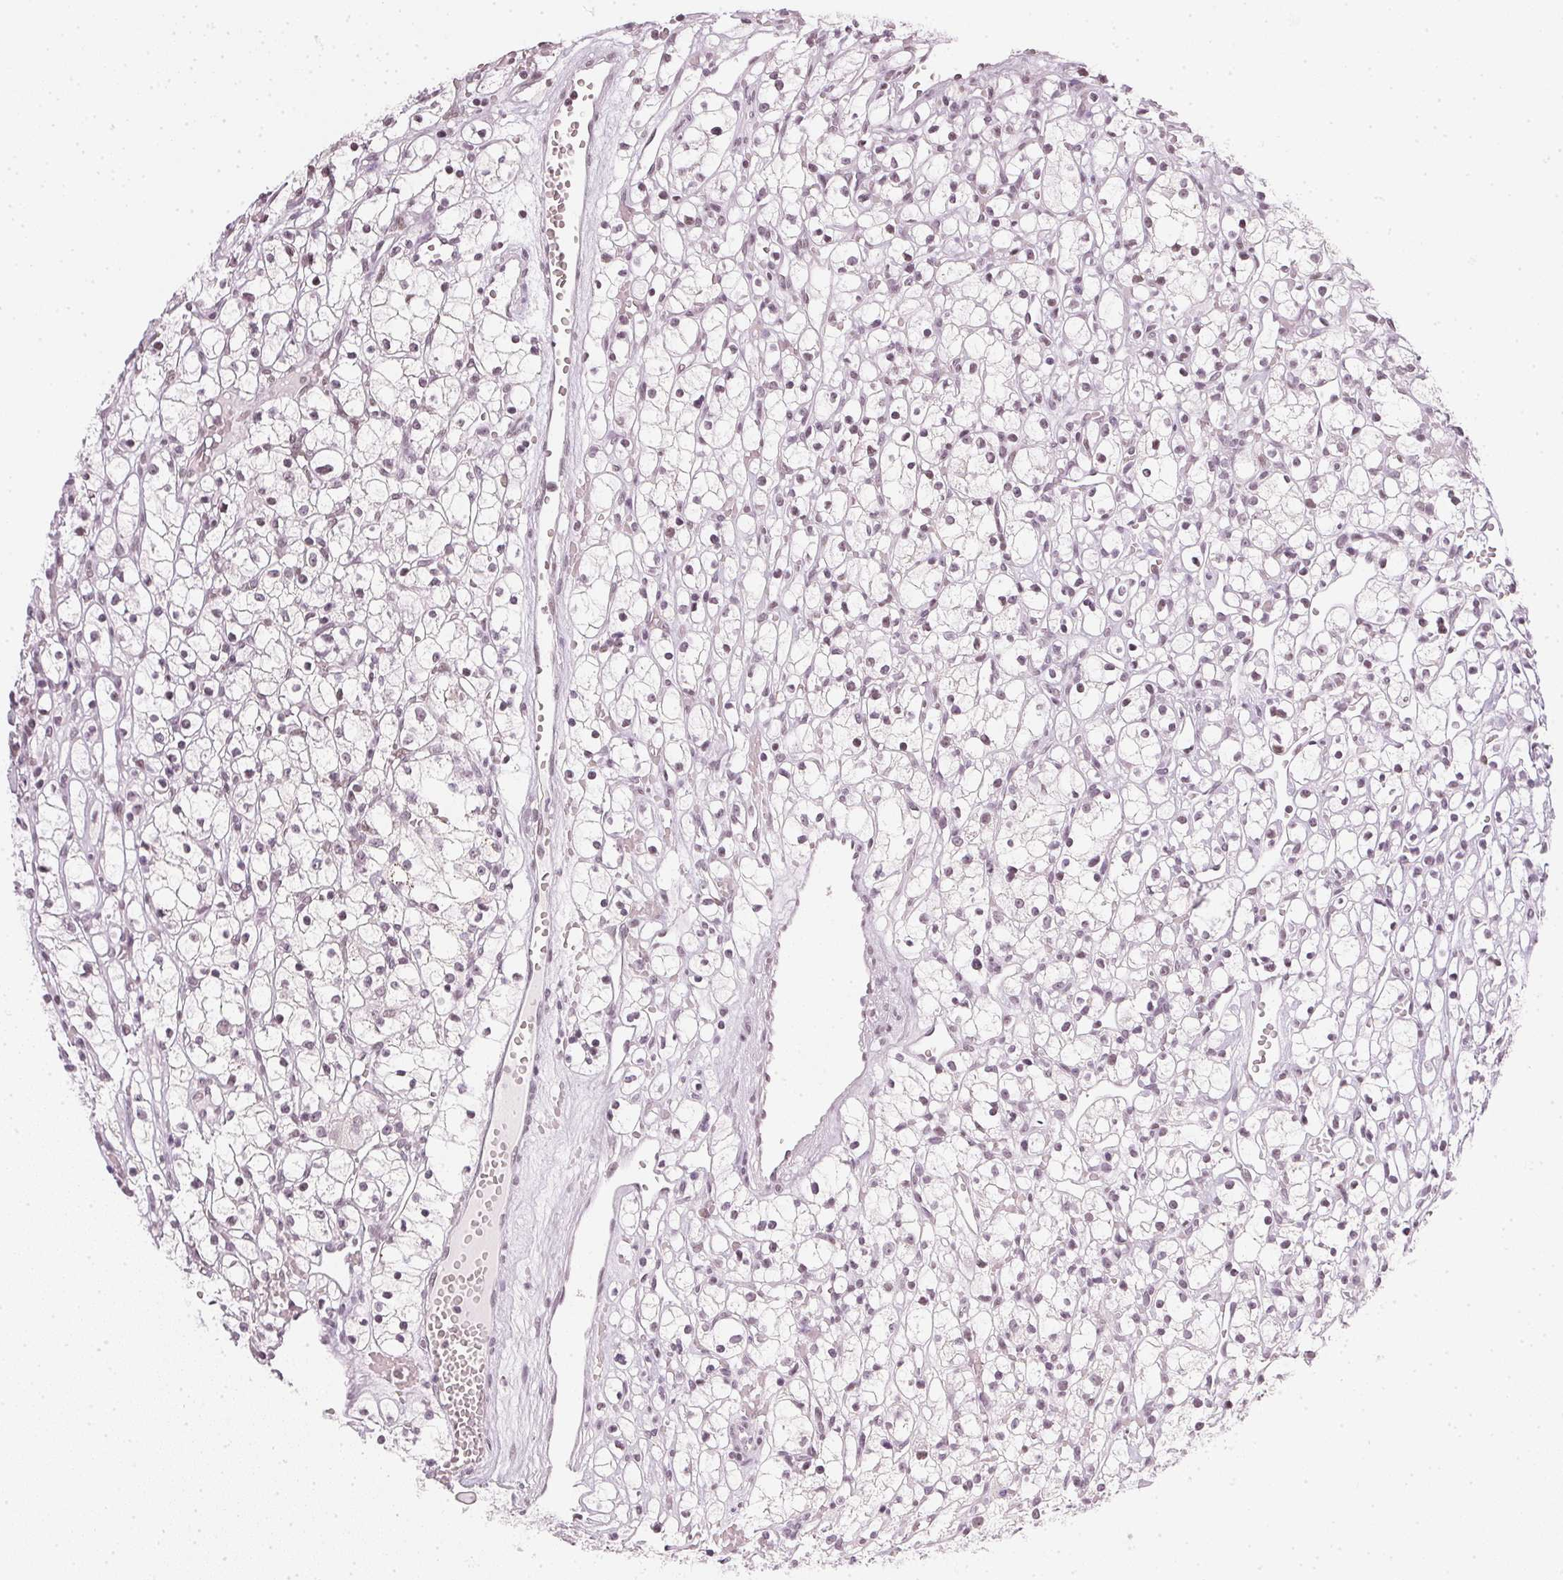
{"staining": {"intensity": "weak", "quantity": "<25%", "location": "nuclear"}, "tissue": "renal cancer", "cell_type": "Tumor cells", "image_type": "cancer", "snomed": [{"axis": "morphology", "description": "Adenocarcinoma, NOS"}, {"axis": "topography", "description": "Kidney"}], "caption": "This histopathology image is of renal cancer (adenocarcinoma) stained with IHC to label a protein in brown with the nuclei are counter-stained blue. There is no expression in tumor cells.", "gene": "DNAJC6", "patient": {"sex": "female", "age": 59}}